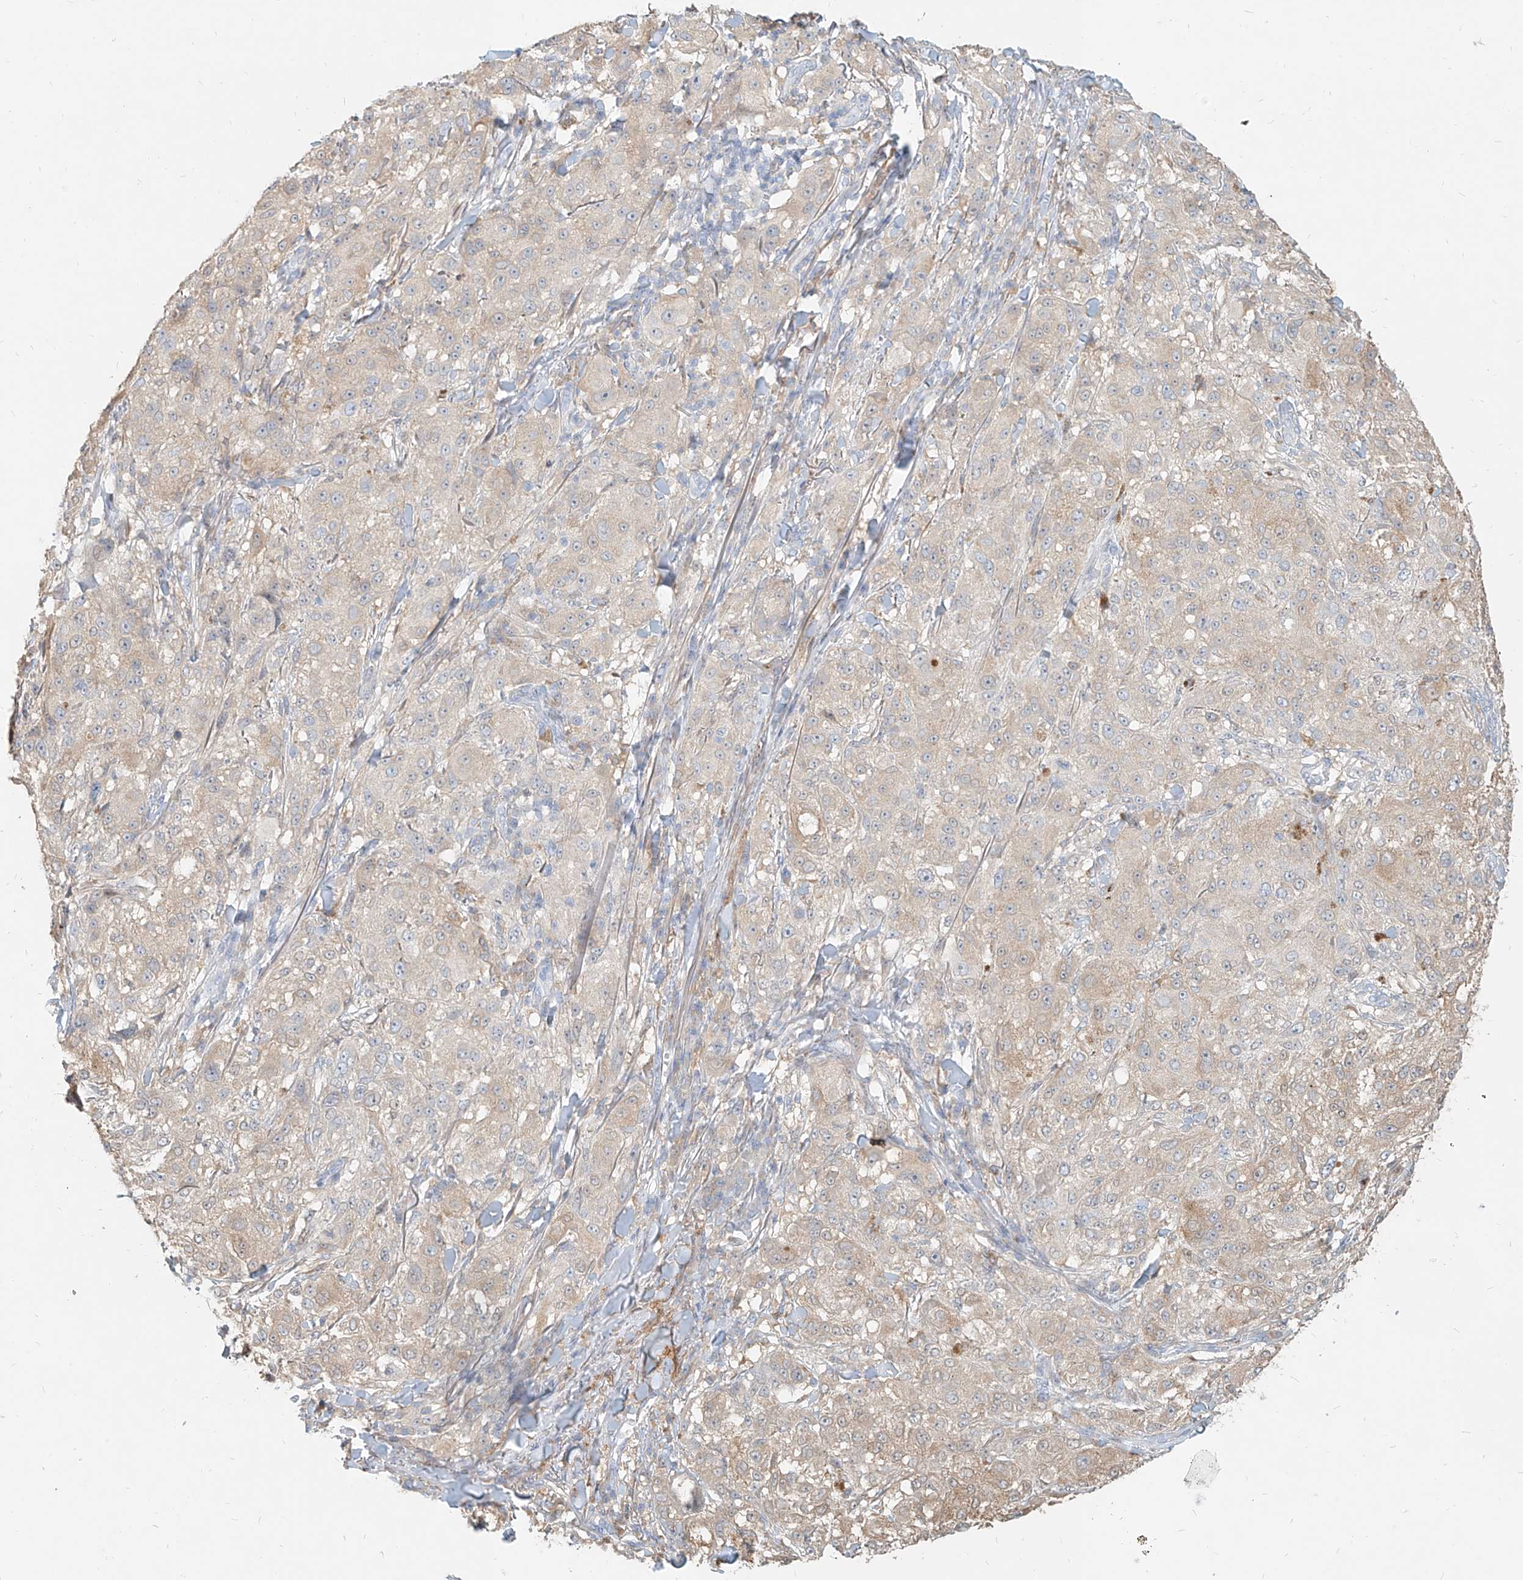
{"staining": {"intensity": "weak", "quantity": "<25%", "location": "cytoplasmic/membranous"}, "tissue": "melanoma", "cell_type": "Tumor cells", "image_type": "cancer", "snomed": [{"axis": "morphology", "description": "Necrosis, NOS"}, {"axis": "morphology", "description": "Malignant melanoma, NOS"}, {"axis": "topography", "description": "Skin"}], "caption": "Immunohistochemistry (IHC) histopathology image of neoplastic tissue: melanoma stained with DAB reveals no significant protein expression in tumor cells.", "gene": "PGD", "patient": {"sex": "female", "age": 87}}